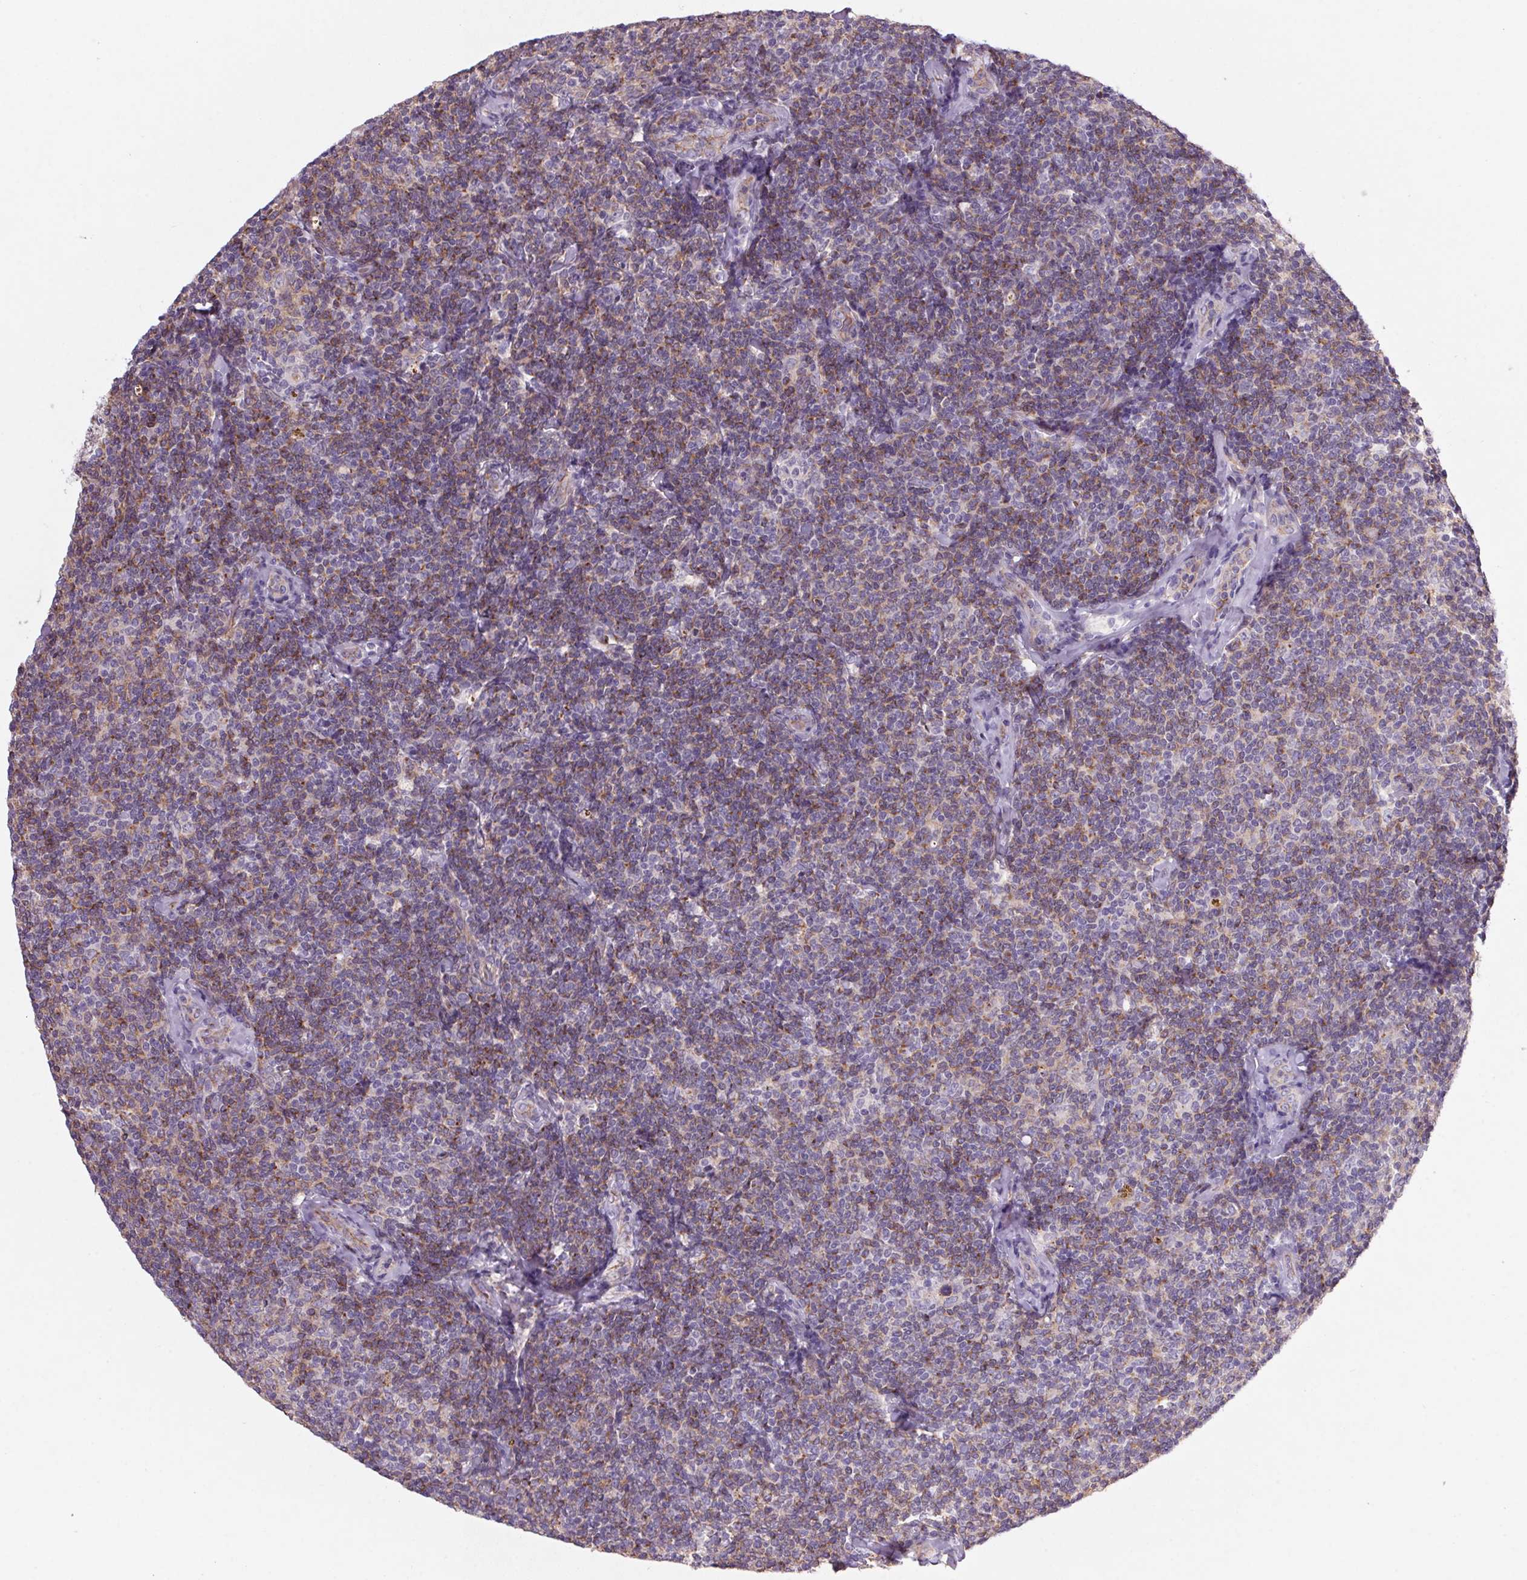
{"staining": {"intensity": "moderate", "quantity": "25%-75%", "location": "cytoplasmic/membranous"}, "tissue": "lymphoma", "cell_type": "Tumor cells", "image_type": "cancer", "snomed": [{"axis": "morphology", "description": "Malignant lymphoma, non-Hodgkin's type, Low grade"}, {"axis": "topography", "description": "Lymph node"}], "caption": "Protein expression analysis of low-grade malignant lymphoma, non-Hodgkin's type exhibits moderate cytoplasmic/membranous positivity in approximately 25%-75% of tumor cells.", "gene": "APOC4", "patient": {"sex": "female", "age": 56}}